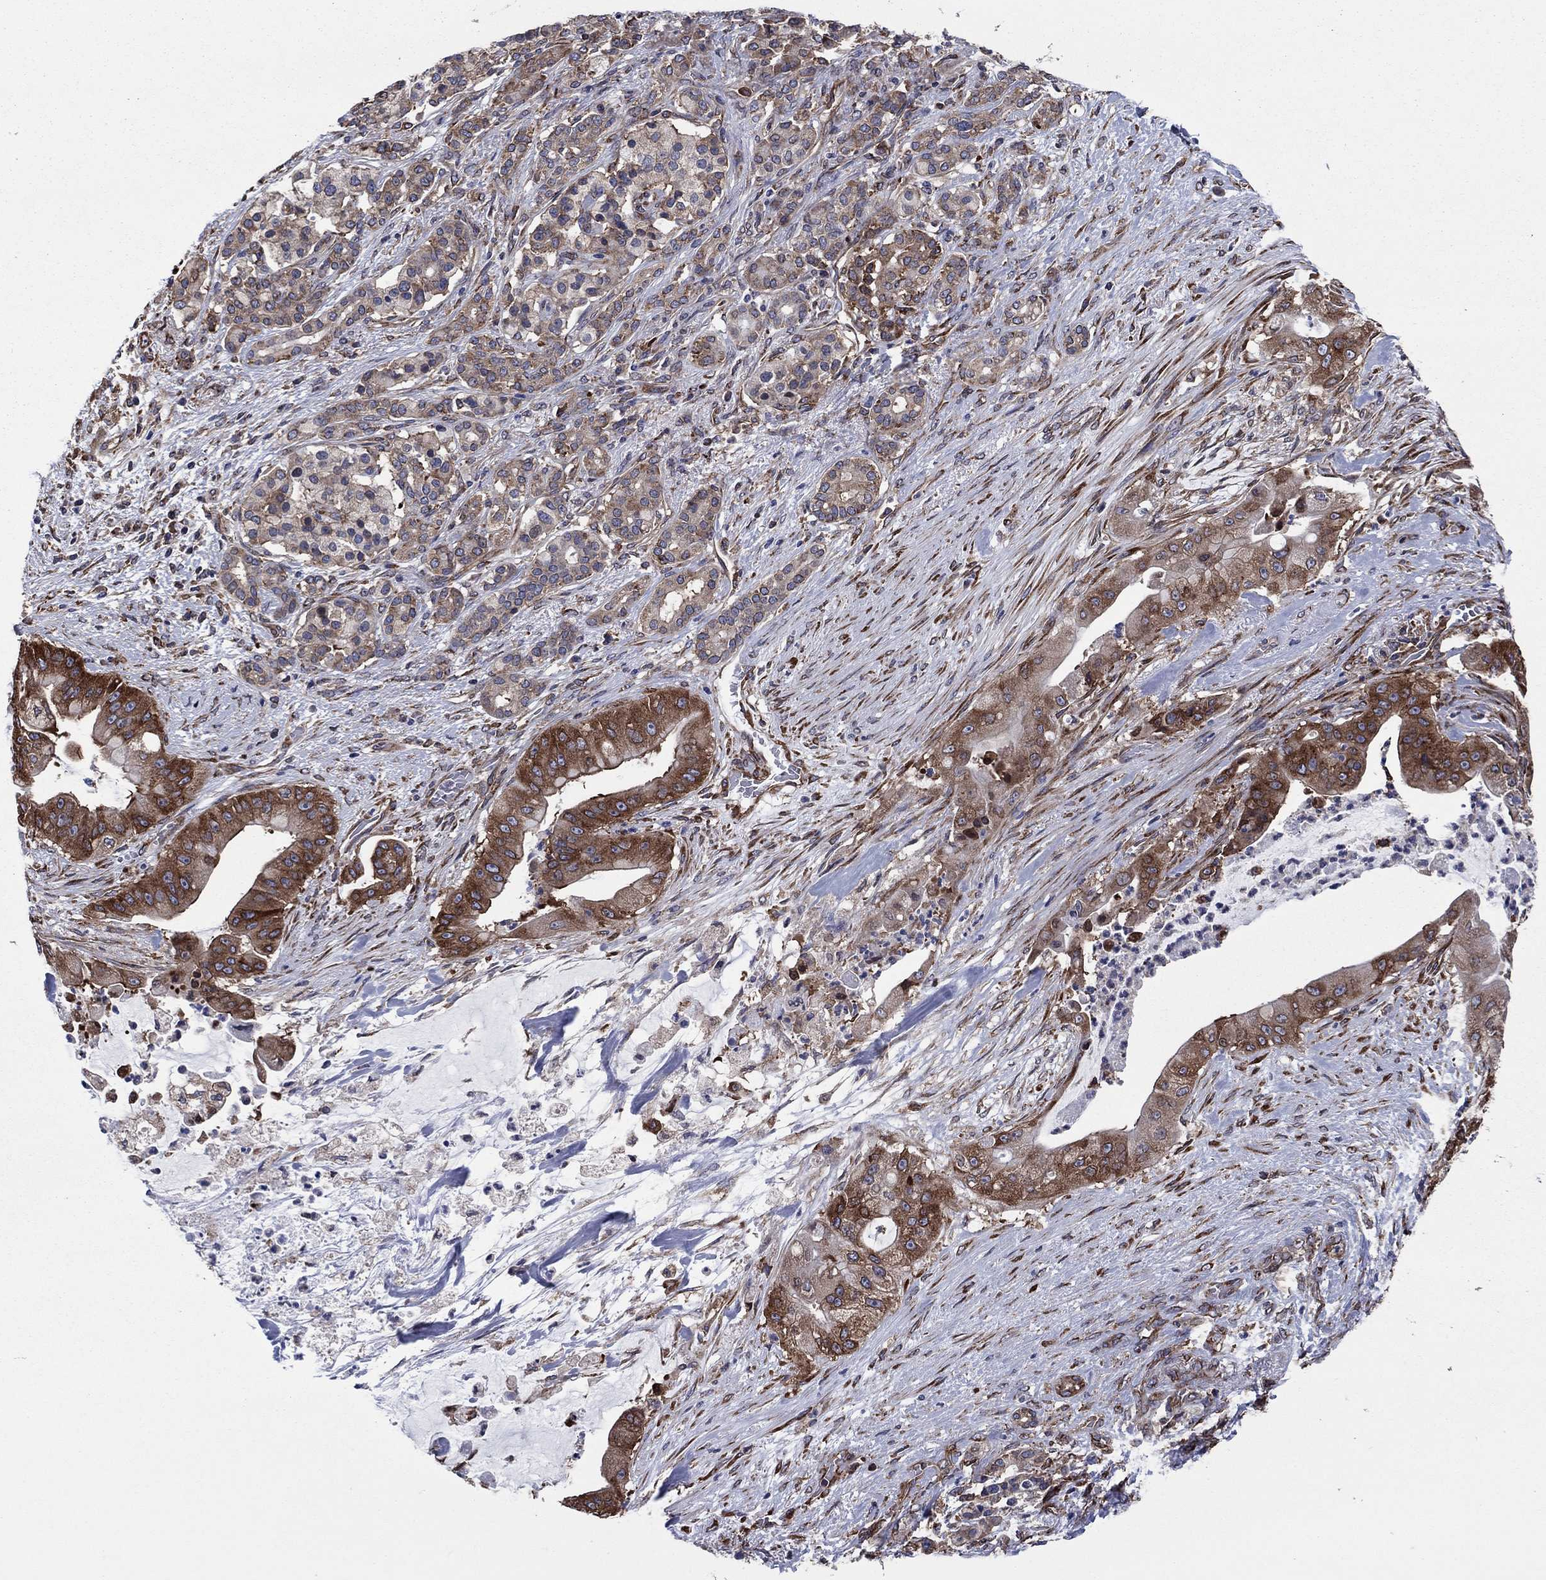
{"staining": {"intensity": "strong", "quantity": "<25%", "location": "cytoplasmic/membranous"}, "tissue": "pancreatic cancer", "cell_type": "Tumor cells", "image_type": "cancer", "snomed": [{"axis": "morphology", "description": "Normal tissue, NOS"}, {"axis": "morphology", "description": "Inflammation, NOS"}, {"axis": "morphology", "description": "Adenocarcinoma, NOS"}, {"axis": "topography", "description": "Pancreas"}], "caption": "This micrograph displays IHC staining of adenocarcinoma (pancreatic), with medium strong cytoplasmic/membranous staining in about <25% of tumor cells.", "gene": "YBX1", "patient": {"sex": "male", "age": 57}}